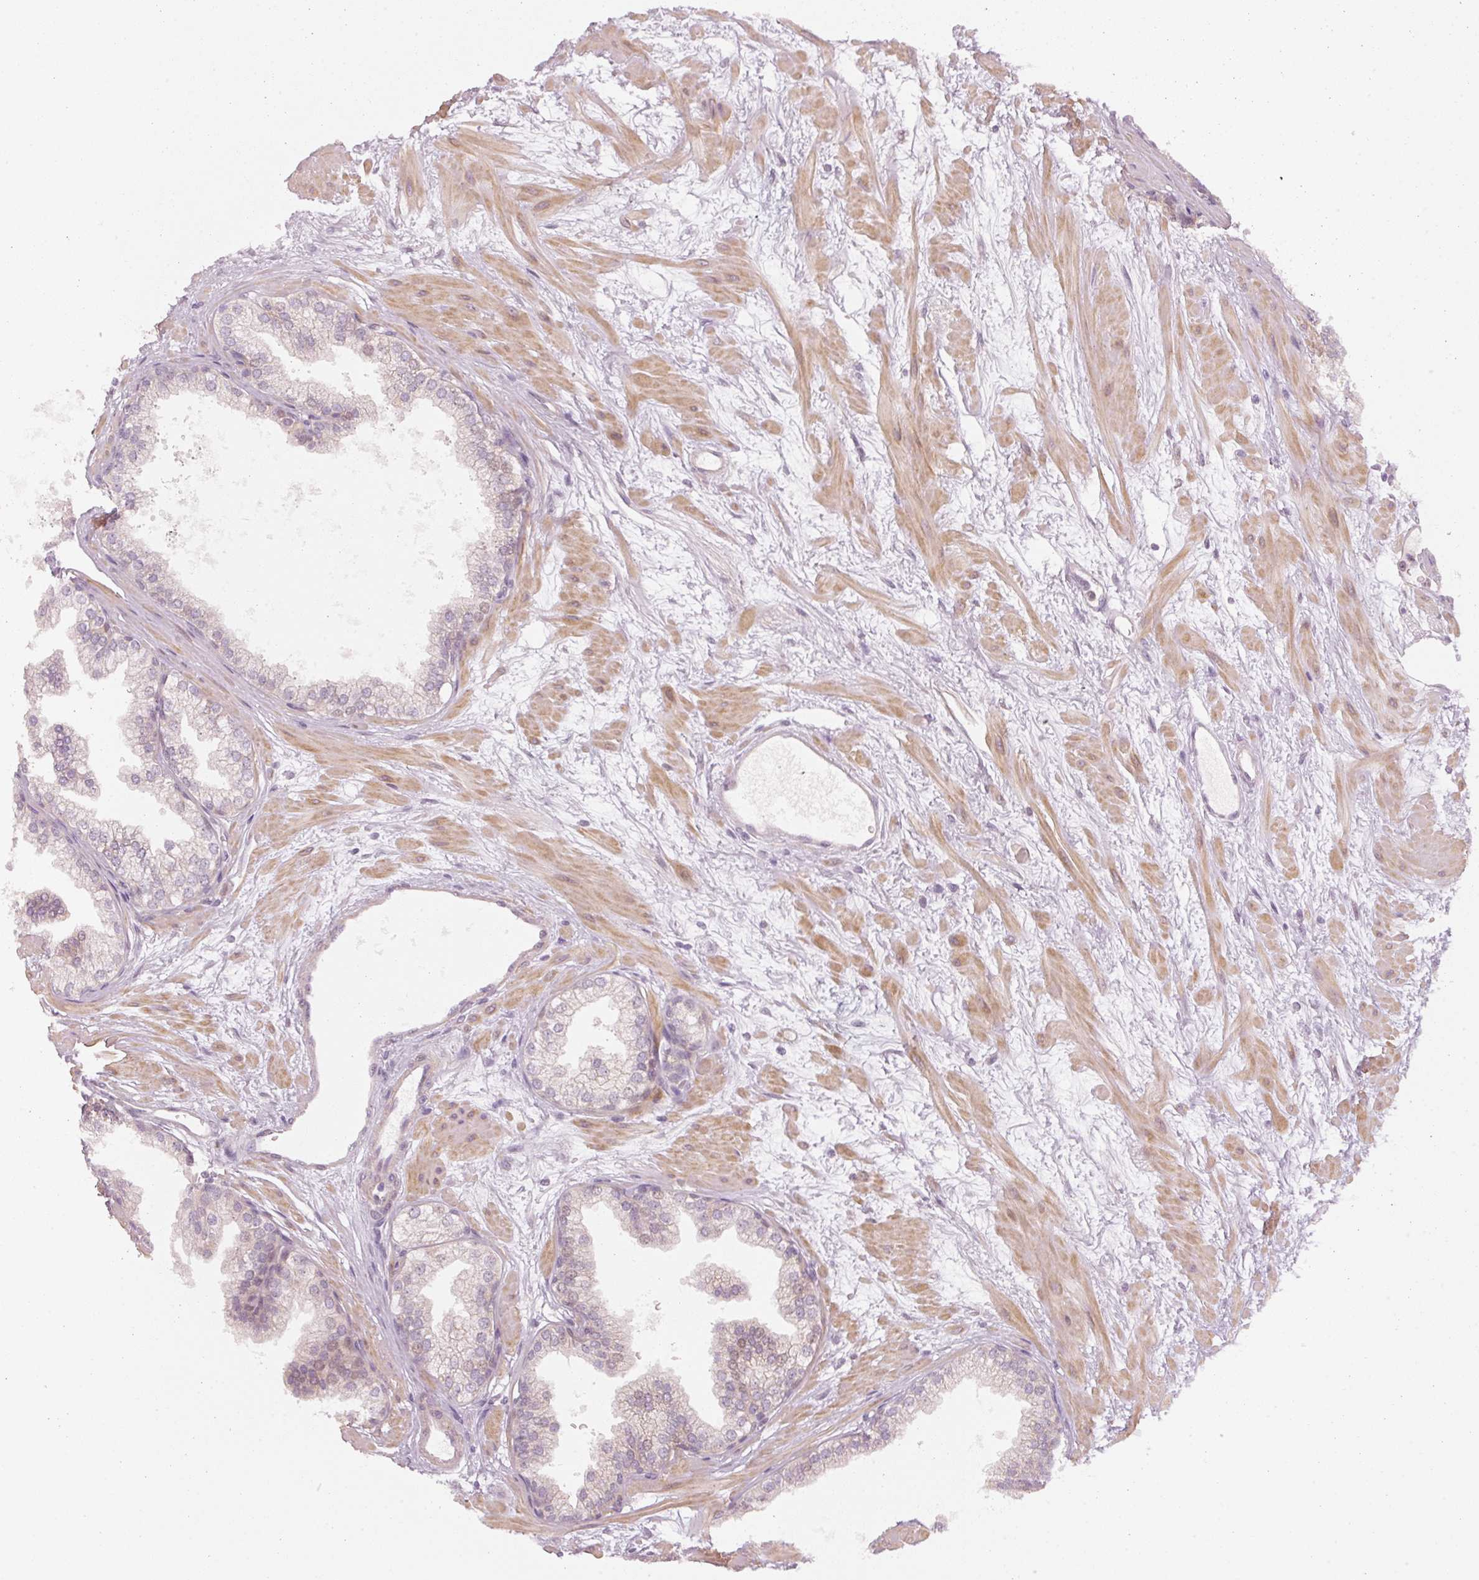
{"staining": {"intensity": "weak", "quantity": "<25%", "location": "cytoplasmic/membranous"}, "tissue": "prostate", "cell_type": "Glandular cells", "image_type": "normal", "snomed": [{"axis": "morphology", "description": "Normal tissue, NOS"}, {"axis": "topography", "description": "Prostate"}], "caption": "An immunohistochemistry (IHC) histopathology image of benign prostate is shown. There is no staining in glandular cells of prostate. (Stains: DAB (3,3'-diaminobenzidine) immunohistochemistry (IHC) with hematoxylin counter stain, Microscopy: brightfield microscopy at high magnification).", "gene": "DAPP1", "patient": {"sex": "male", "age": 37}}